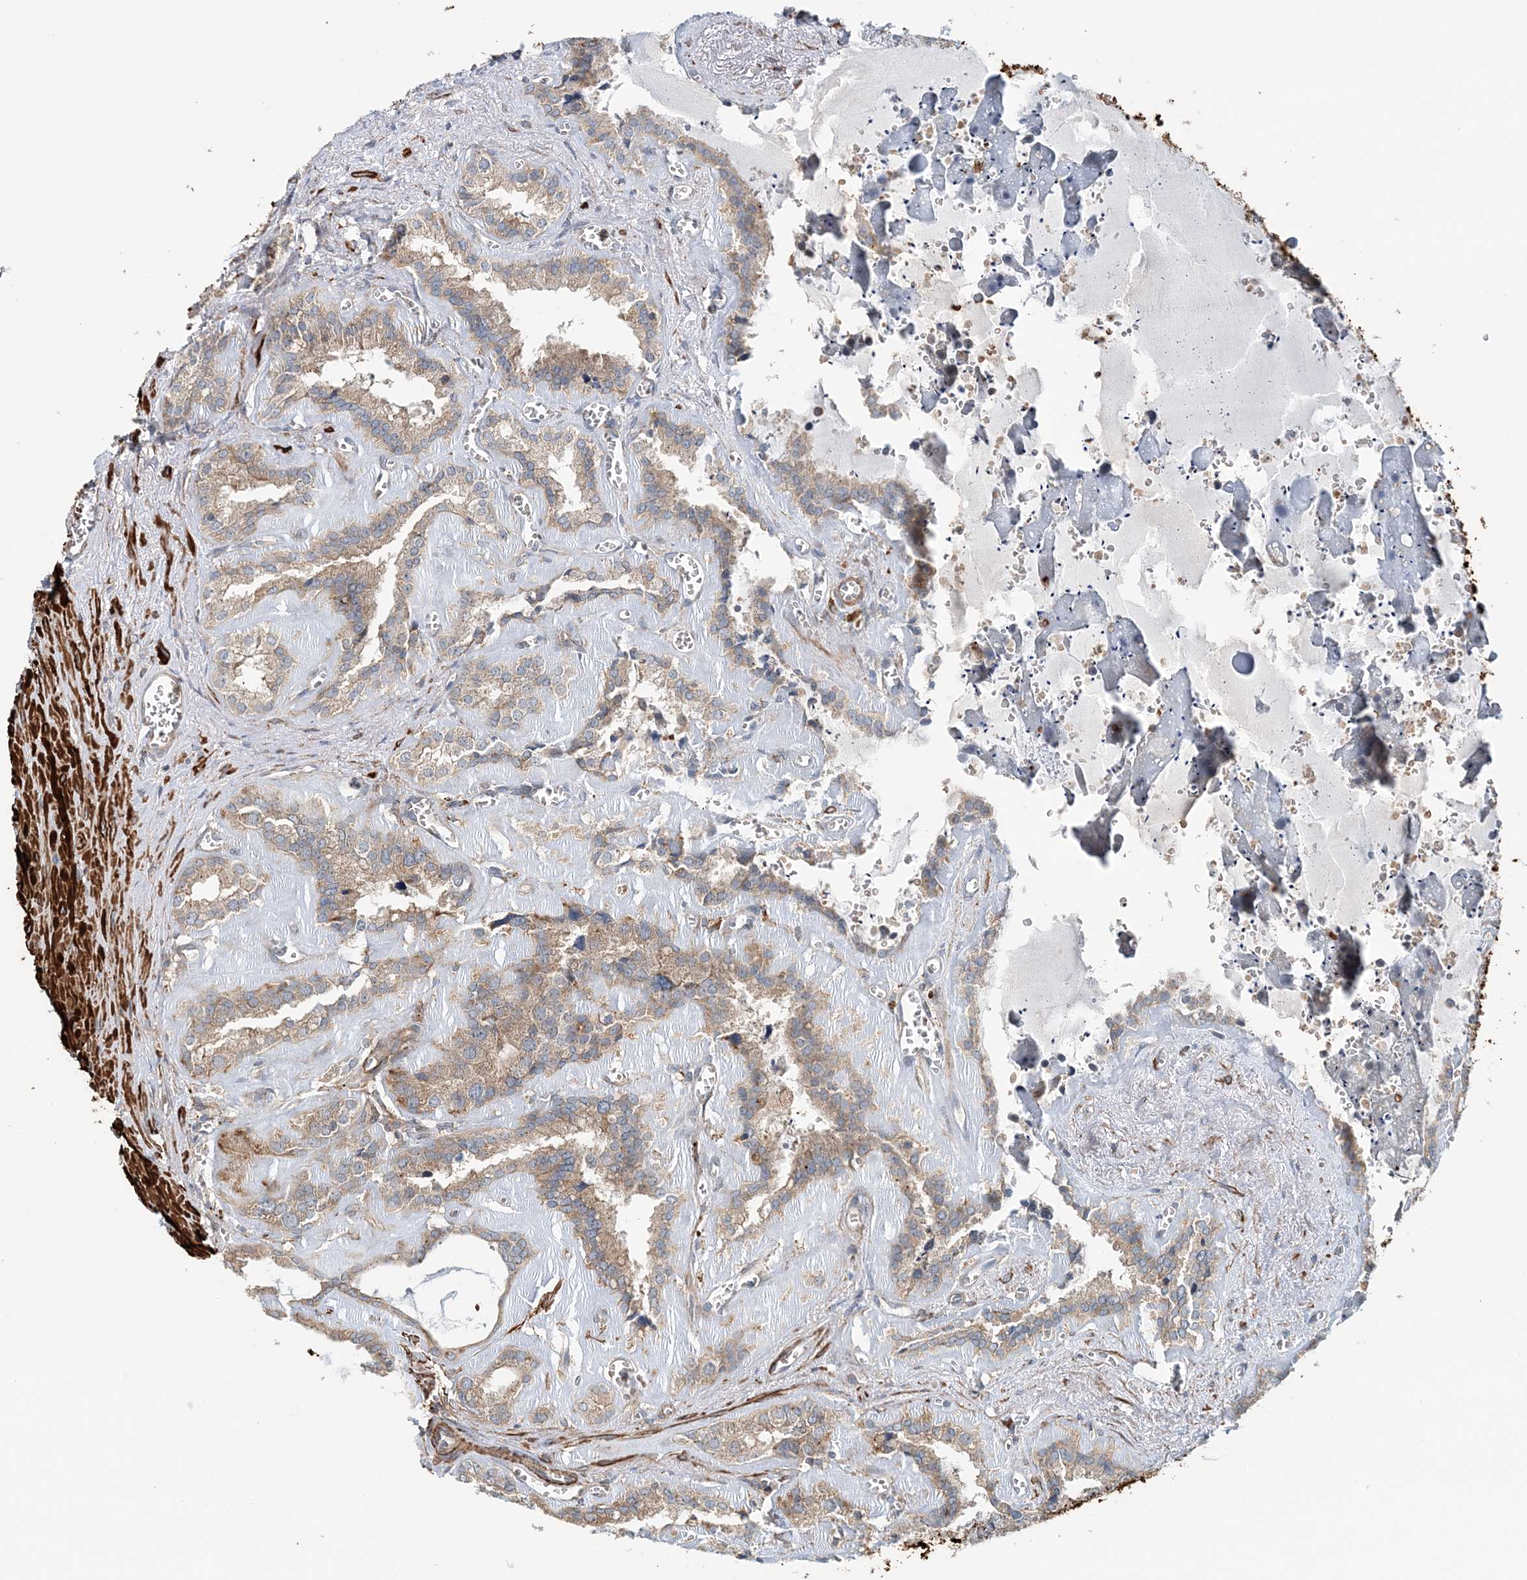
{"staining": {"intensity": "weak", "quantity": ">75%", "location": "cytoplasmic/membranous"}, "tissue": "seminal vesicle", "cell_type": "Glandular cells", "image_type": "normal", "snomed": [{"axis": "morphology", "description": "Normal tissue, NOS"}, {"axis": "topography", "description": "Prostate"}, {"axis": "topography", "description": "Seminal veicle"}], "caption": "Protein expression by immunohistochemistry shows weak cytoplasmic/membranous staining in about >75% of glandular cells in benign seminal vesicle.", "gene": "TTI1", "patient": {"sex": "male", "age": 59}}